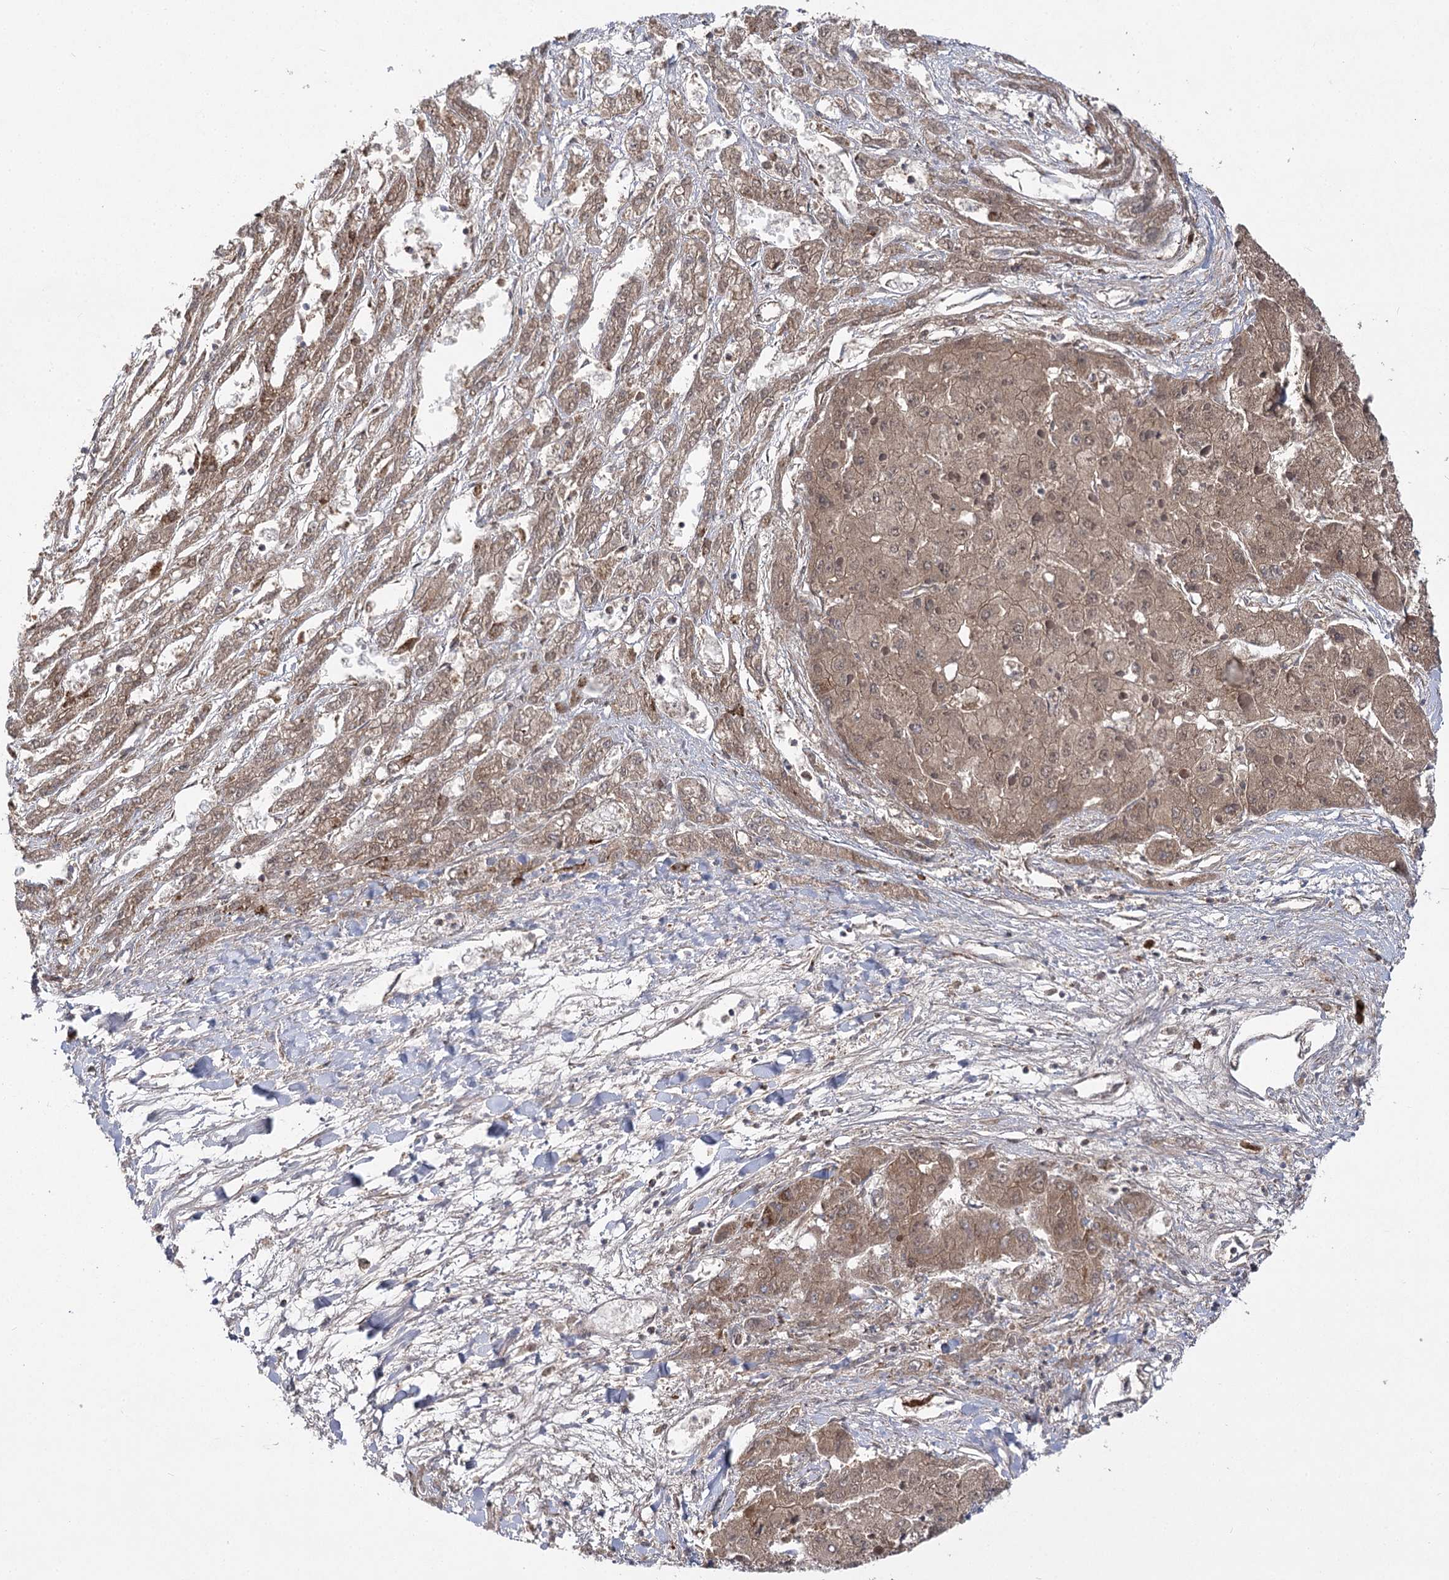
{"staining": {"intensity": "moderate", "quantity": ">75%", "location": "cytoplasmic/membranous,nuclear"}, "tissue": "liver cancer", "cell_type": "Tumor cells", "image_type": "cancer", "snomed": [{"axis": "morphology", "description": "Carcinoma, Hepatocellular, NOS"}, {"axis": "topography", "description": "Liver"}], "caption": "Brown immunohistochemical staining in liver cancer (hepatocellular carcinoma) exhibits moderate cytoplasmic/membranous and nuclear positivity in approximately >75% of tumor cells.", "gene": "SLC4A1AP", "patient": {"sex": "female", "age": 73}}